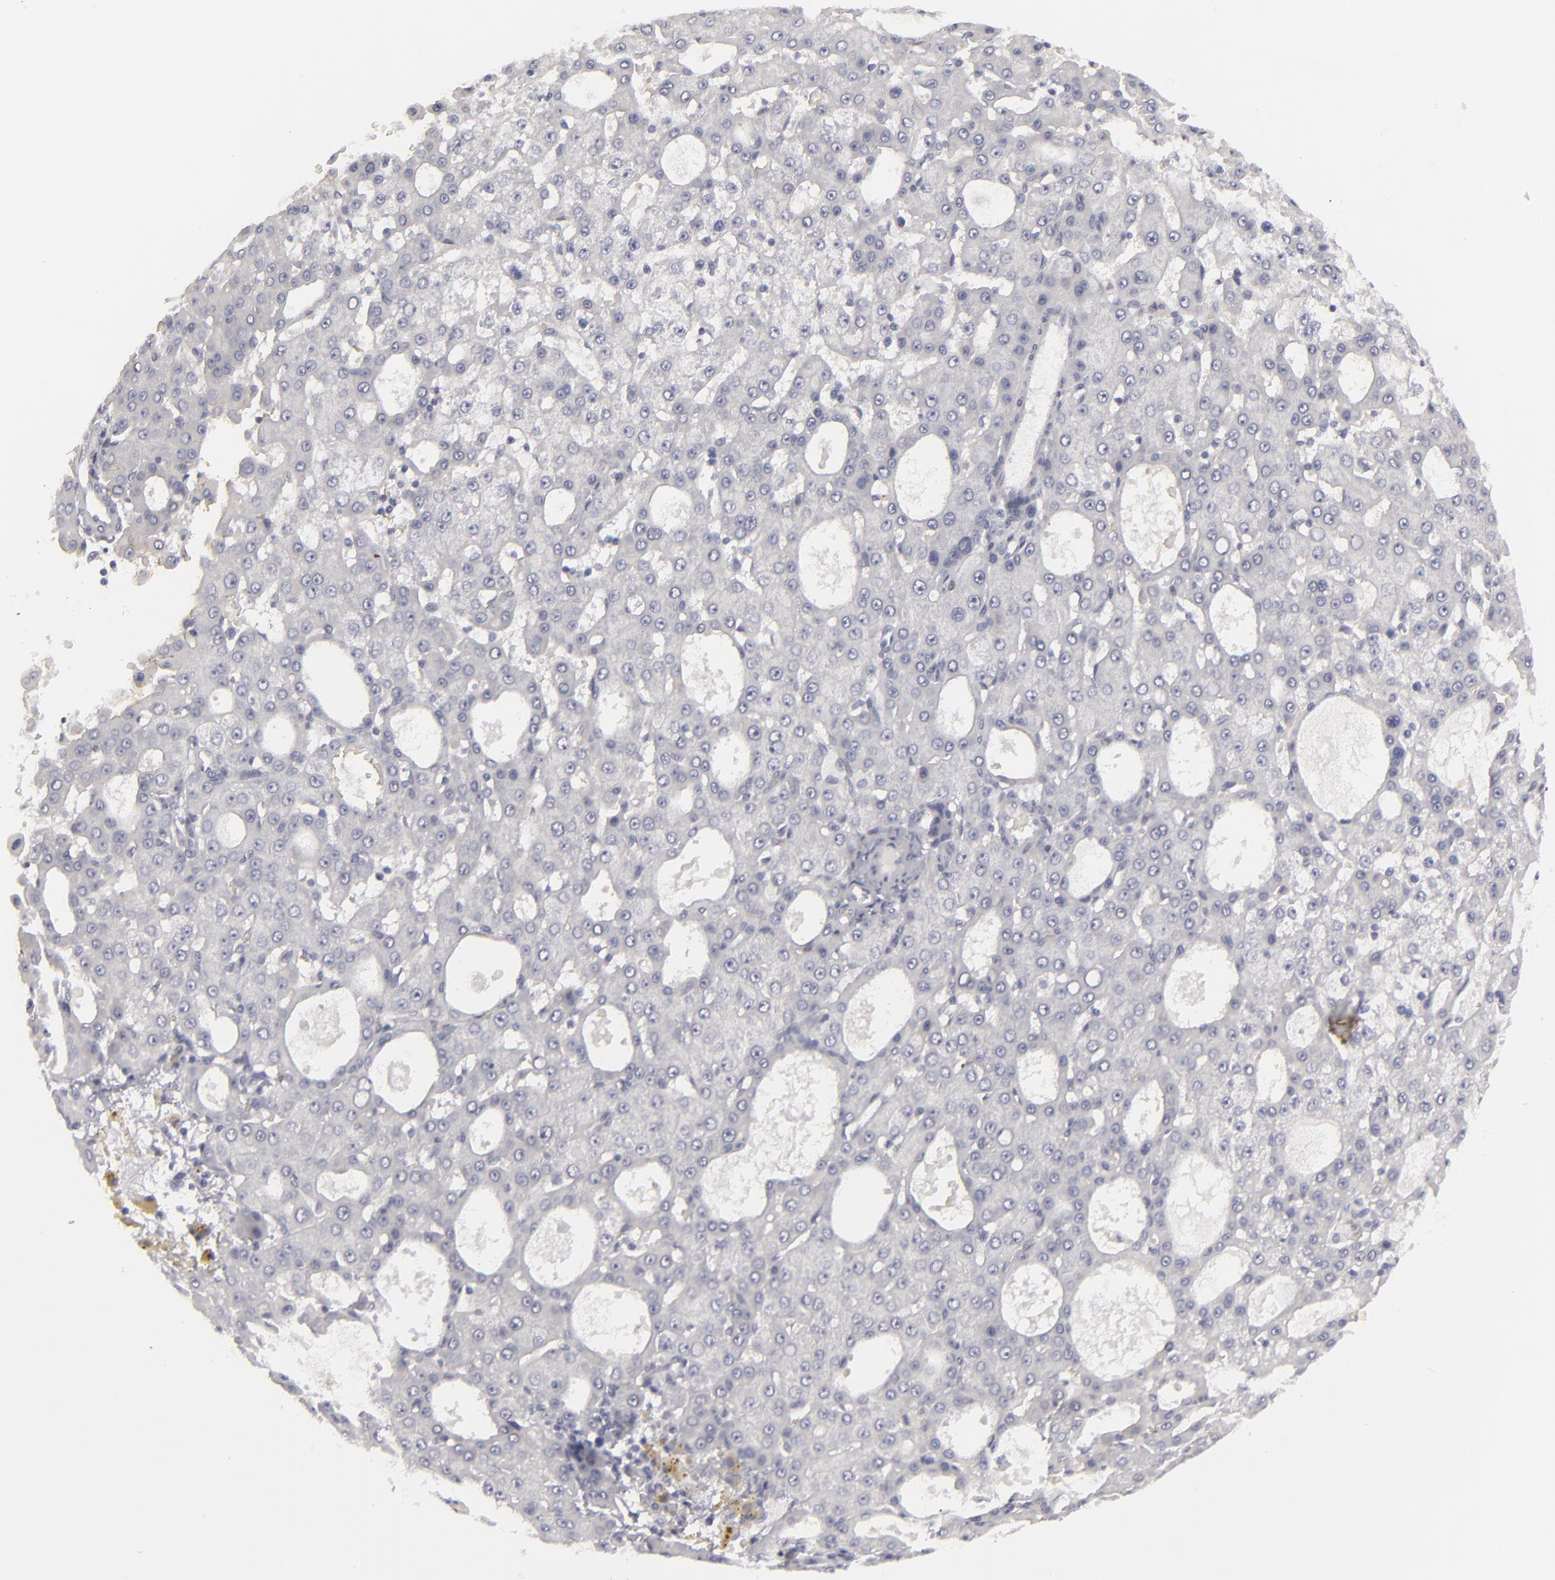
{"staining": {"intensity": "negative", "quantity": "none", "location": "none"}, "tissue": "liver cancer", "cell_type": "Tumor cells", "image_type": "cancer", "snomed": [{"axis": "morphology", "description": "Carcinoma, Hepatocellular, NOS"}, {"axis": "topography", "description": "Liver"}], "caption": "High power microscopy photomicrograph of an IHC histopathology image of liver cancer, revealing no significant staining in tumor cells.", "gene": "JUP", "patient": {"sex": "male", "age": 47}}